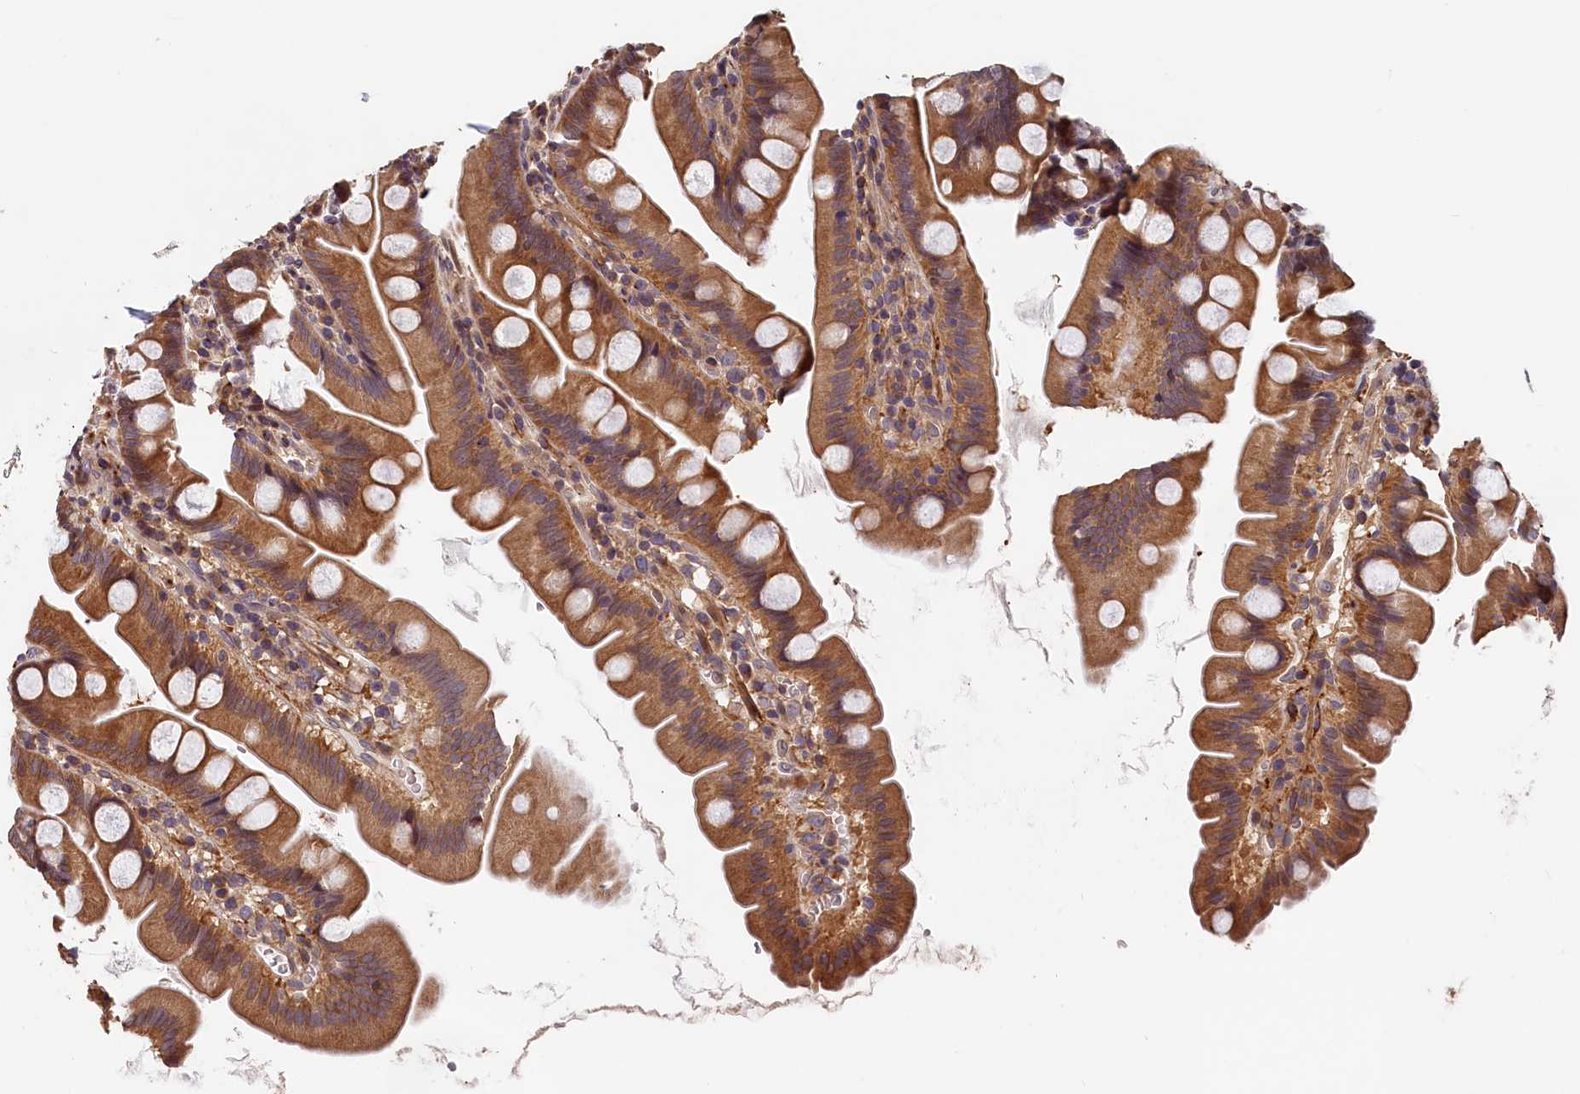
{"staining": {"intensity": "moderate", "quantity": ">75%", "location": "cytoplasmic/membranous"}, "tissue": "small intestine", "cell_type": "Glandular cells", "image_type": "normal", "snomed": [{"axis": "morphology", "description": "Normal tissue, NOS"}, {"axis": "topography", "description": "Small intestine"}], "caption": "Human small intestine stained with a brown dye demonstrates moderate cytoplasmic/membranous positive expression in approximately >75% of glandular cells.", "gene": "TMEM116", "patient": {"sex": "female", "age": 68}}